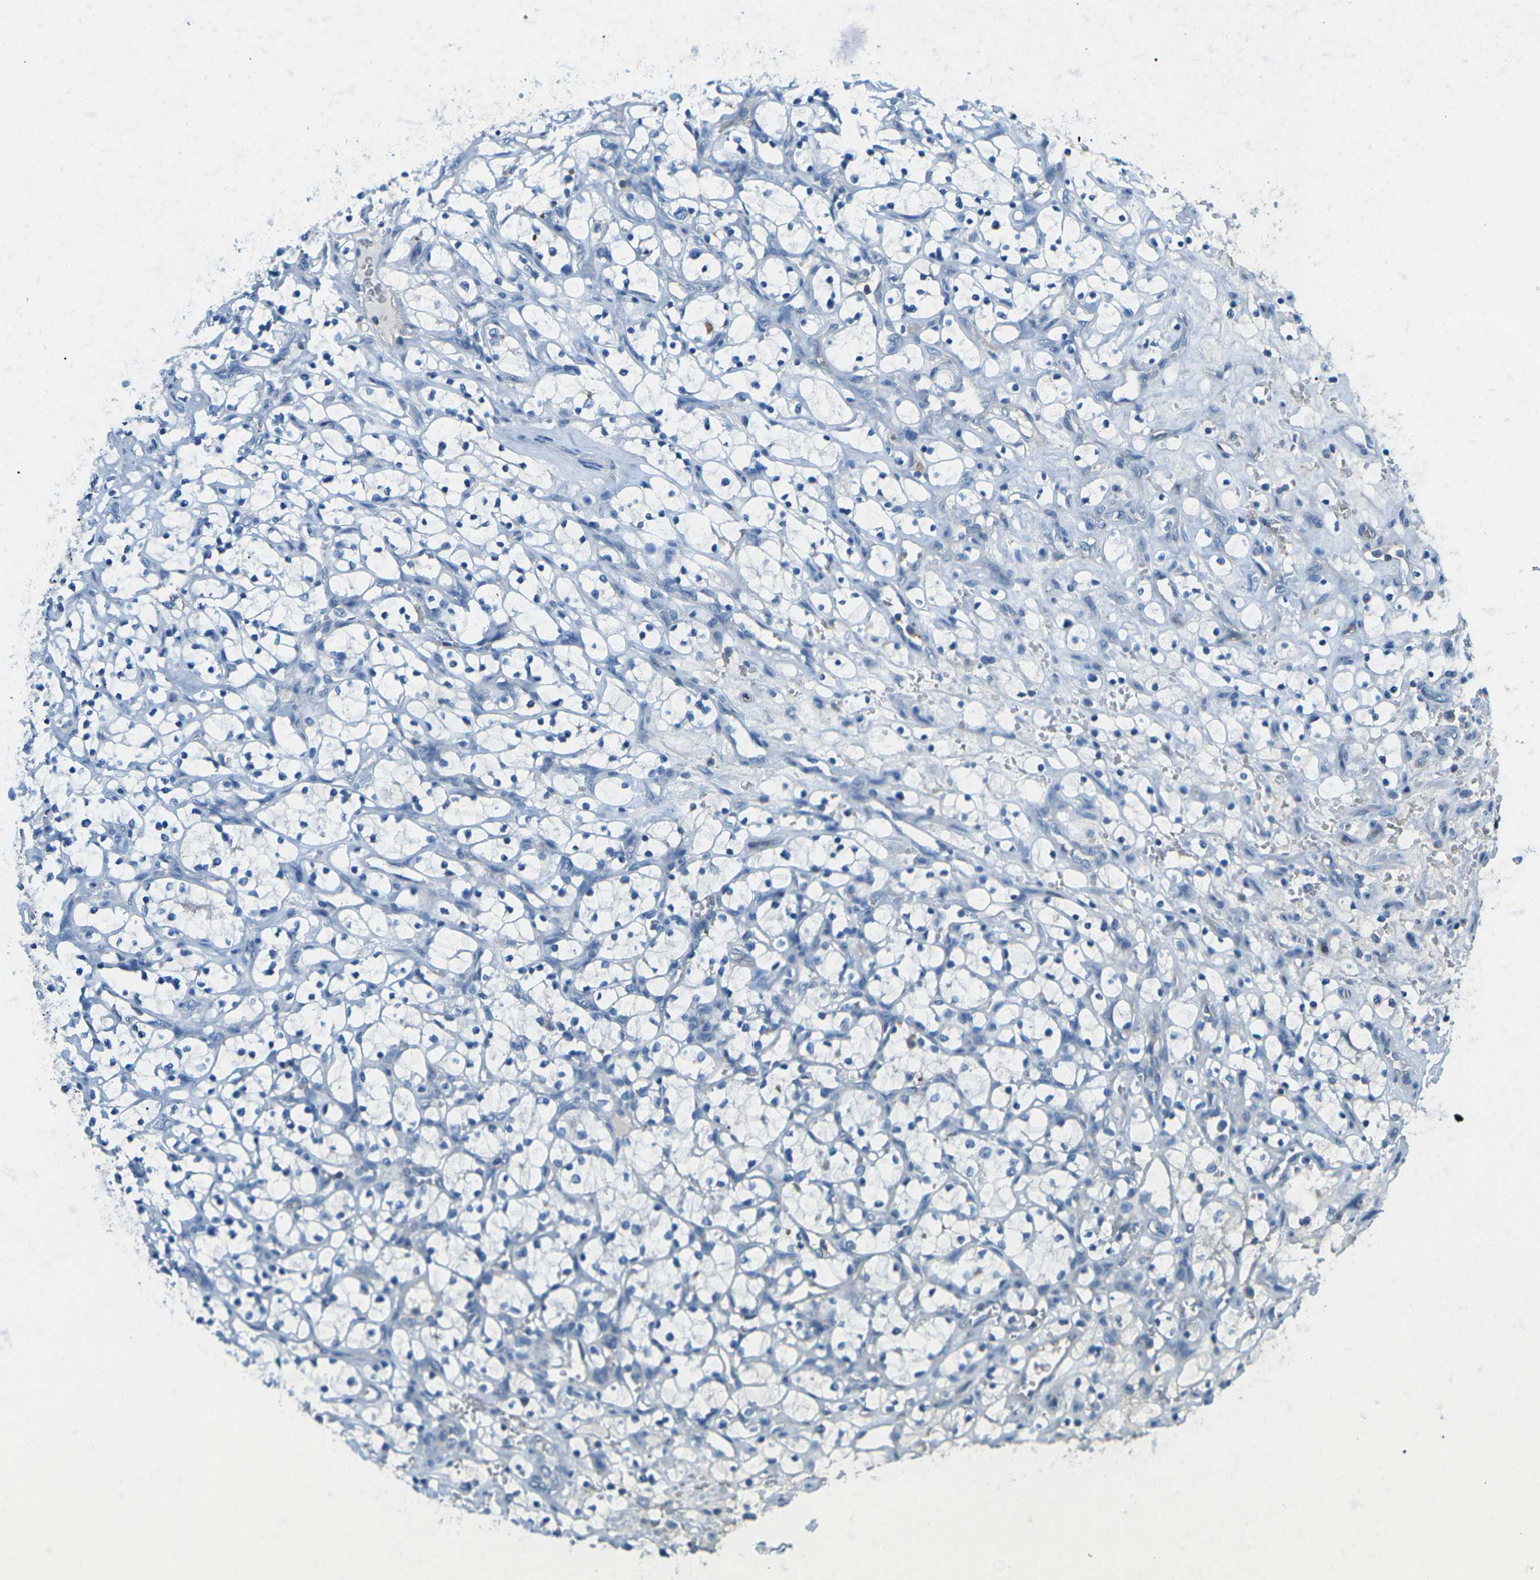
{"staining": {"intensity": "negative", "quantity": "none", "location": "none"}, "tissue": "renal cancer", "cell_type": "Tumor cells", "image_type": "cancer", "snomed": [{"axis": "morphology", "description": "Adenocarcinoma, NOS"}, {"axis": "topography", "description": "Kidney"}], "caption": "High magnification brightfield microscopy of renal cancer stained with DAB (3,3'-diaminobenzidine) (brown) and counterstained with hematoxylin (blue): tumor cells show no significant staining.", "gene": "CD47", "patient": {"sex": "female", "age": 69}}